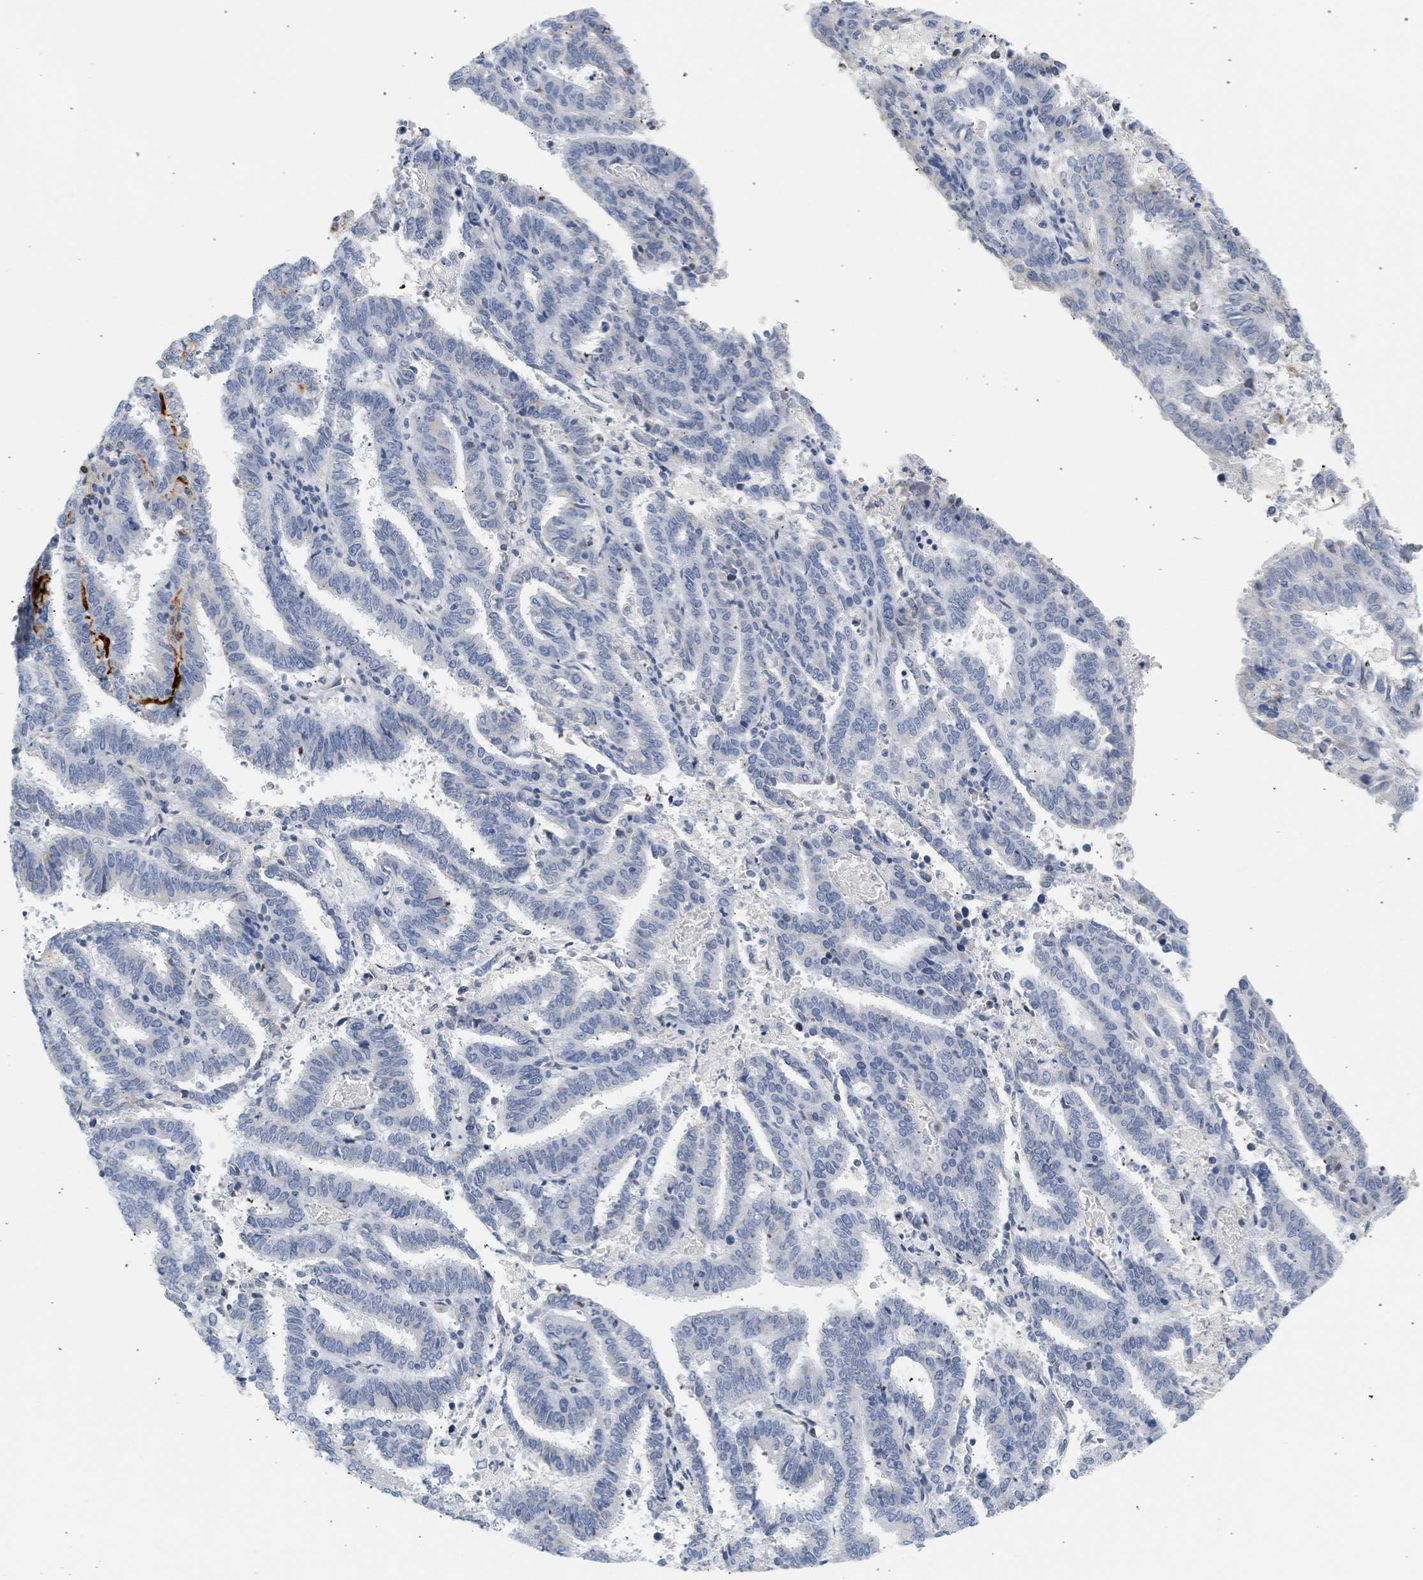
{"staining": {"intensity": "negative", "quantity": "none", "location": "none"}, "tissue": "endometrial cancer", "cell_type": "Tumor cells", "image_type": "cancer", "snomed": [{"axis": "morphology", "description": "Adenocarcinoma, NOS"}, {"axis": "topography", "description": "Uterus"}], "caption": "An immunohistochemistry (IHC) histopathology image of endometrial adenocarcinoma is shown. There is no staining in tumor cells of endometrial adenocarcinoma. (Stains: DAB immunohistochemistry (IHC) with hematoxylin counter stain, Microscopy: brightfield microscopy at high magnification).", "gene": "SLC30A7", "patient": {"sex": "female", "age": 83}}